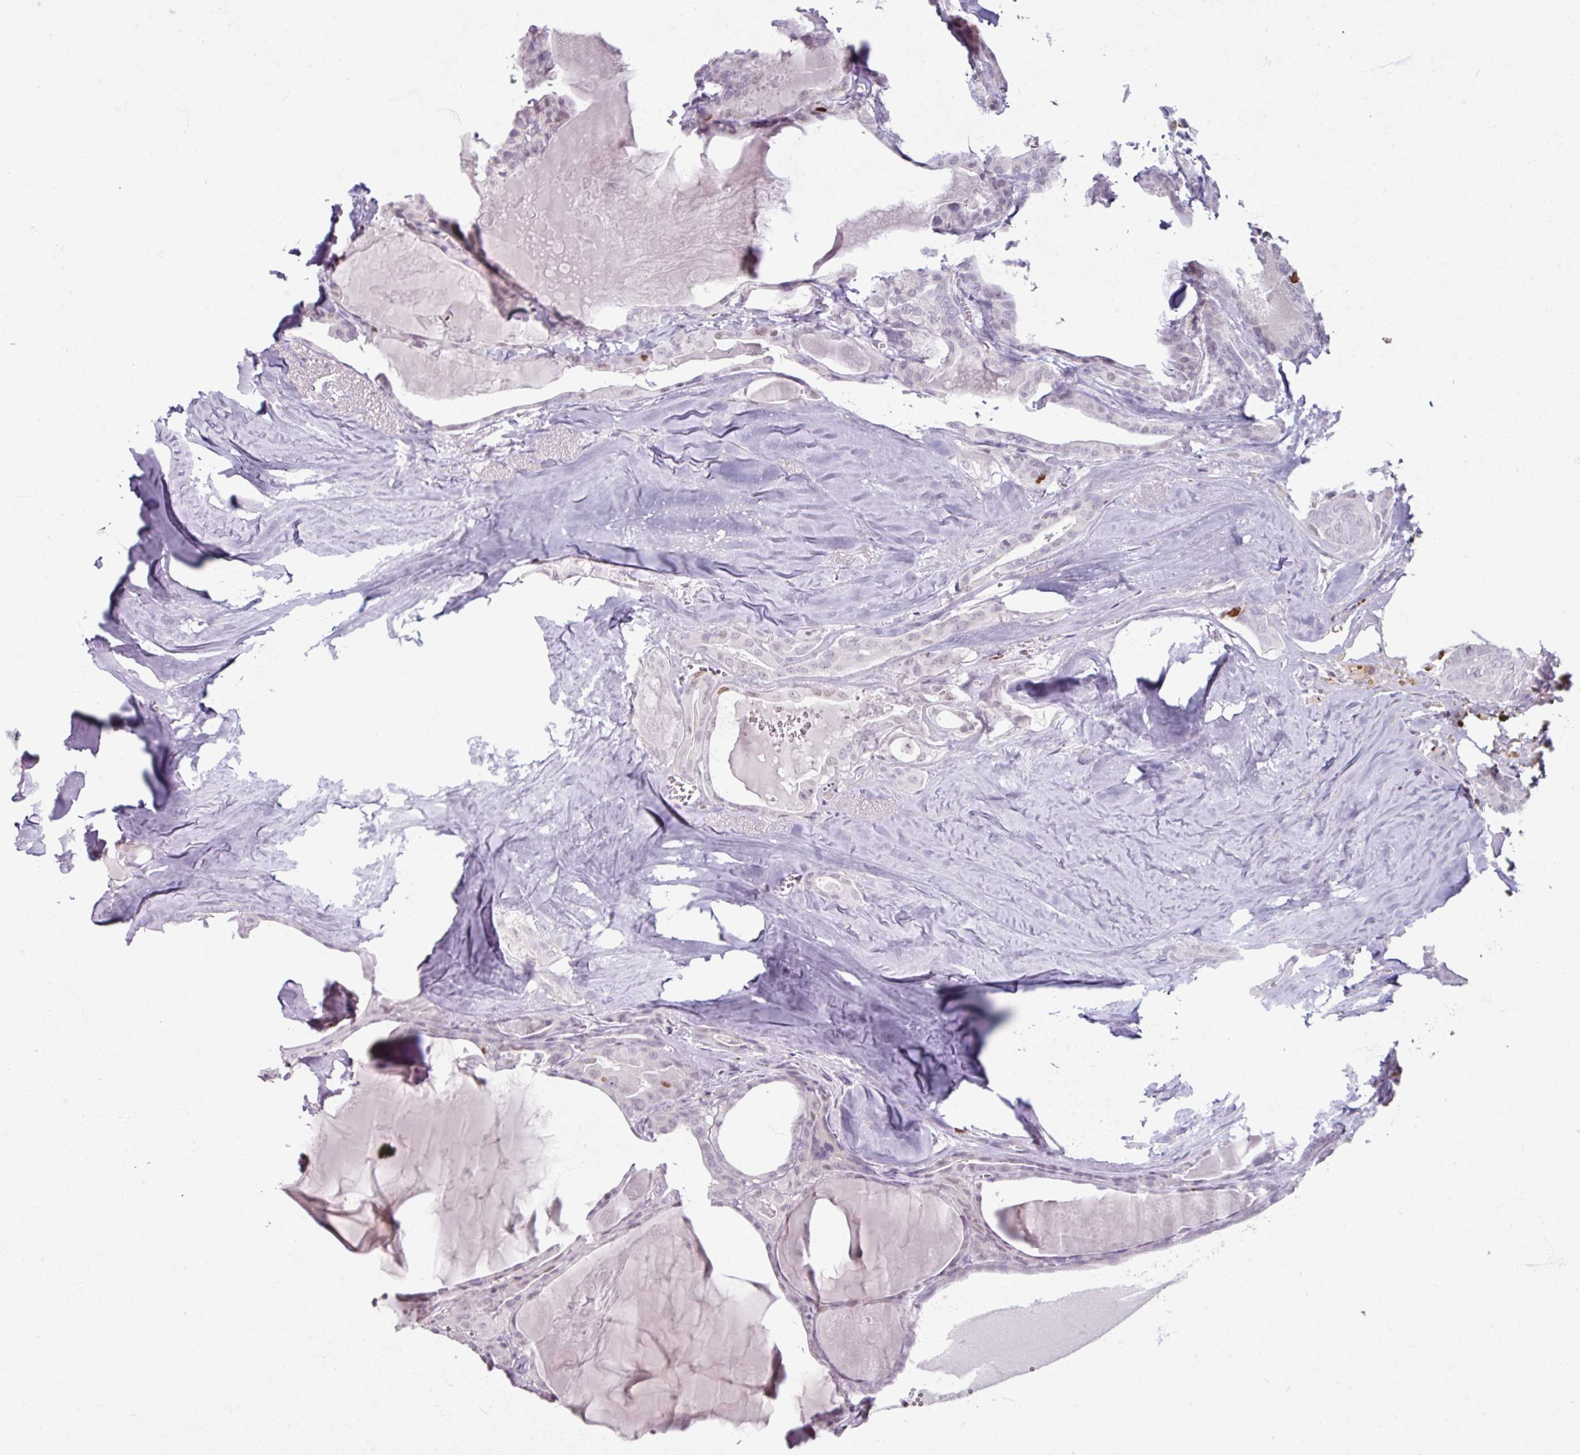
{"staining": {"intensity": "negative", "quantity": "none", "location": "none"}, "tissue": "thyroid cancer", "cell_type": "Tumor cells", "image_type": "cancer", "snomed": [{"axis": "morphology", "description": "Papillary adenocarcinoma, NOS"}, {"axis": "topography", "description": "Thyroid gland"}], "caption": "Image shows no significant protein positivity in tumor cells of papillary adenocarcinoma (thyroid). The staining was performed using DAB to visualize the protein expression in brown, while the nuclei were stained in blue with hematoxylin (Magnification: 20x).", "gene": "ATAD2", "patient": {"sex": "male", "age": 52}}